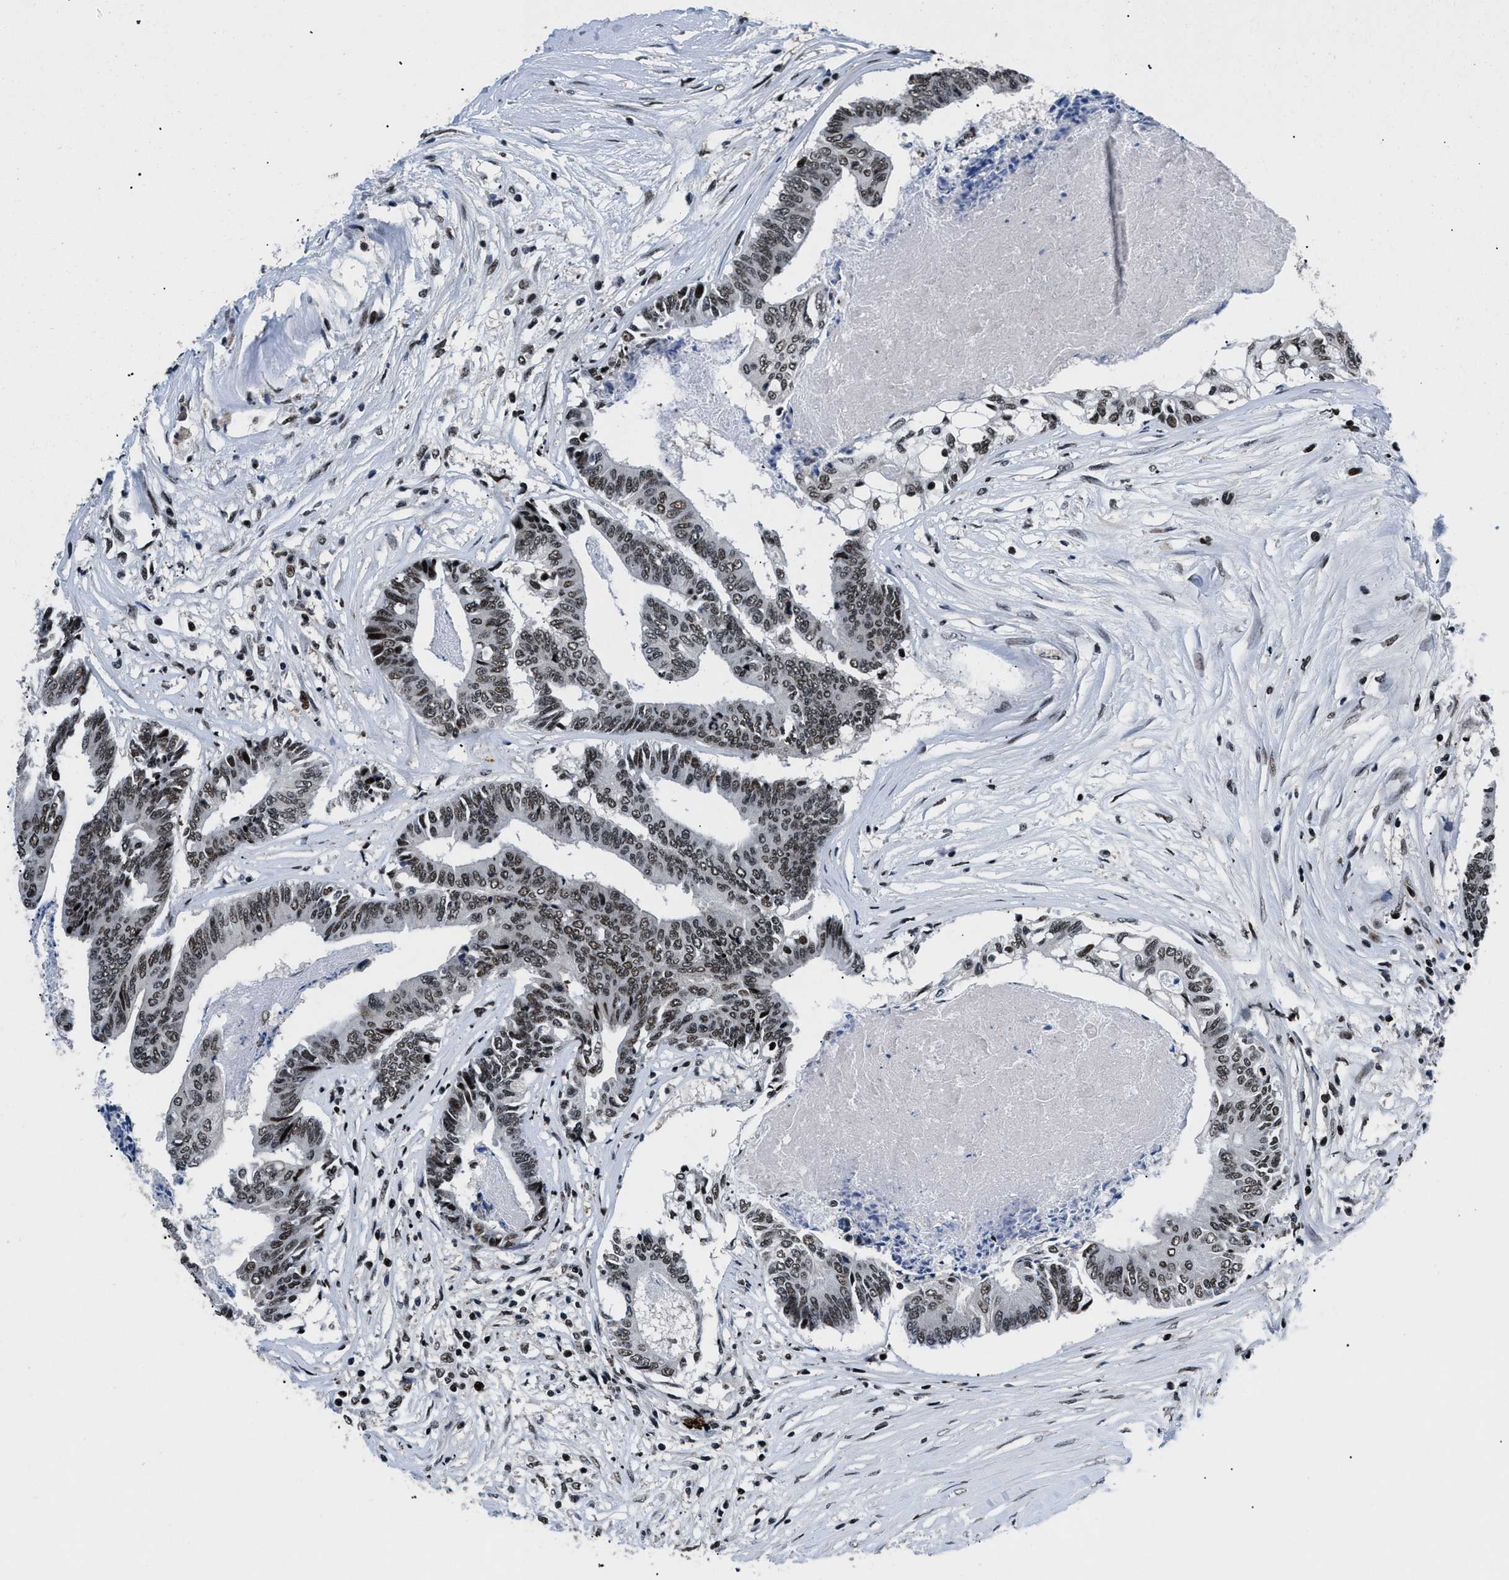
{"staining": {"intensity": "strong", "quantity": ">75%", "location": "nuclear"}, "tissue": "colorectal cancer", "cell_type": "Tumor cells", "image_type": "cancer", "snomed": [{"axis": "morphology", "description": "Adenocarcinoma, NOS"}, {"axis": "topography", "description": "Rectum"}], "caption": "An IHC image of neoplastic tissue is shown. Protein staining in brown highlights strong nuclear positivity in colorectal adenocarcinoma within tumor cells. (DAB (3,3'-diaminobenzidine) = brown stain, brightfield microscopy at high magnification).", "gene": "SMARCB1", "patient": {"sex": "male", "age": 63}}